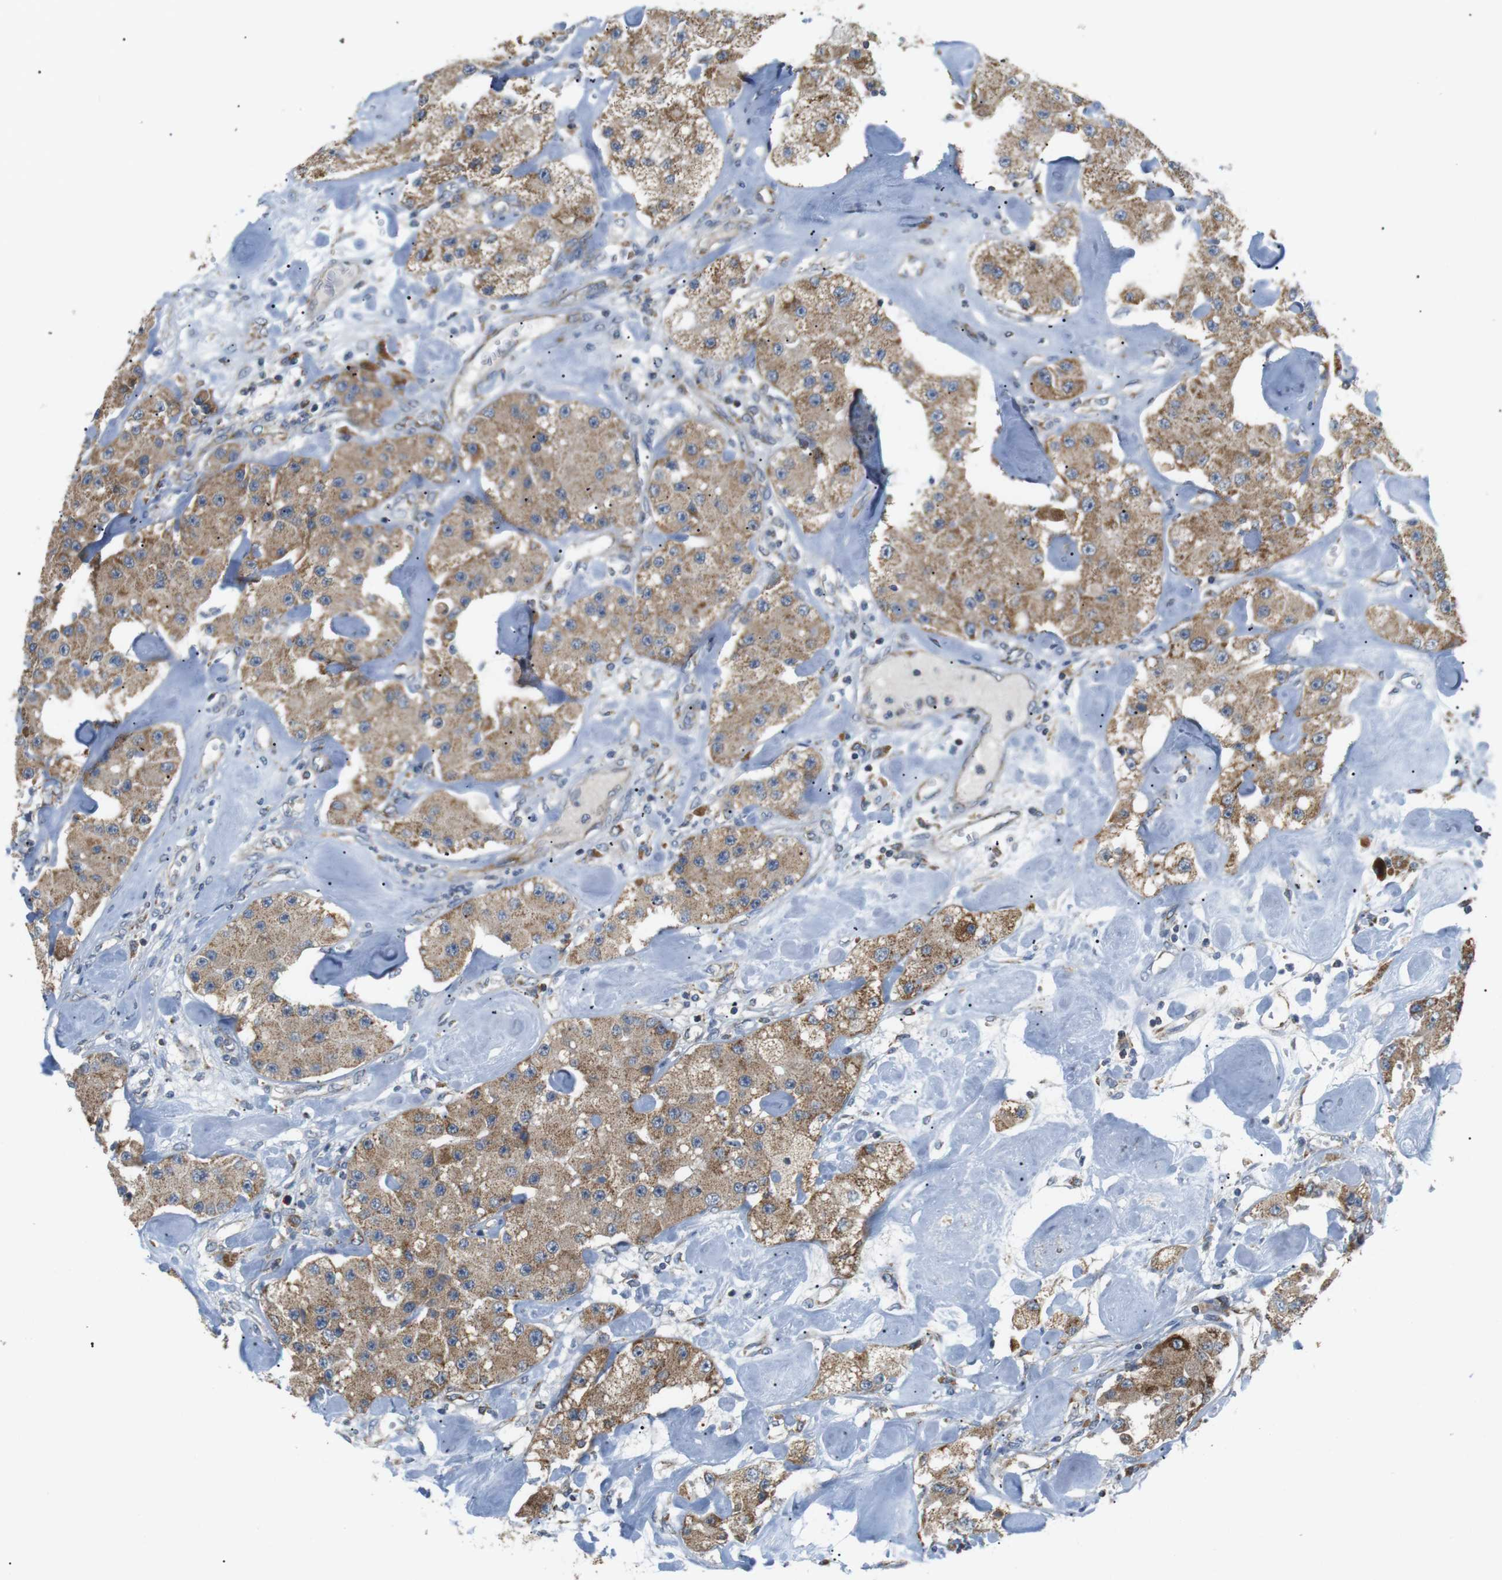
{"staining": {"intensity": "weak", "quantity": ">75%", "location": "cytoplasmic/membranous"}, "tissue": "carcinoid", "cell_type": "Tumor cells", "image_type": "cancer", "snomed": [{"axis": "morphology", "description": "Carcinoid, malignant, NOS"}, {"axis": "topography", "description": "Pancreas"}], "caption": "Carcinoid stained with immunohistochemistry shows weak cytoplasmic/membranous expression in about >75% of tumor cells.", "gene": "BACE1", "patient": {"sex": "male", "age": 41}}